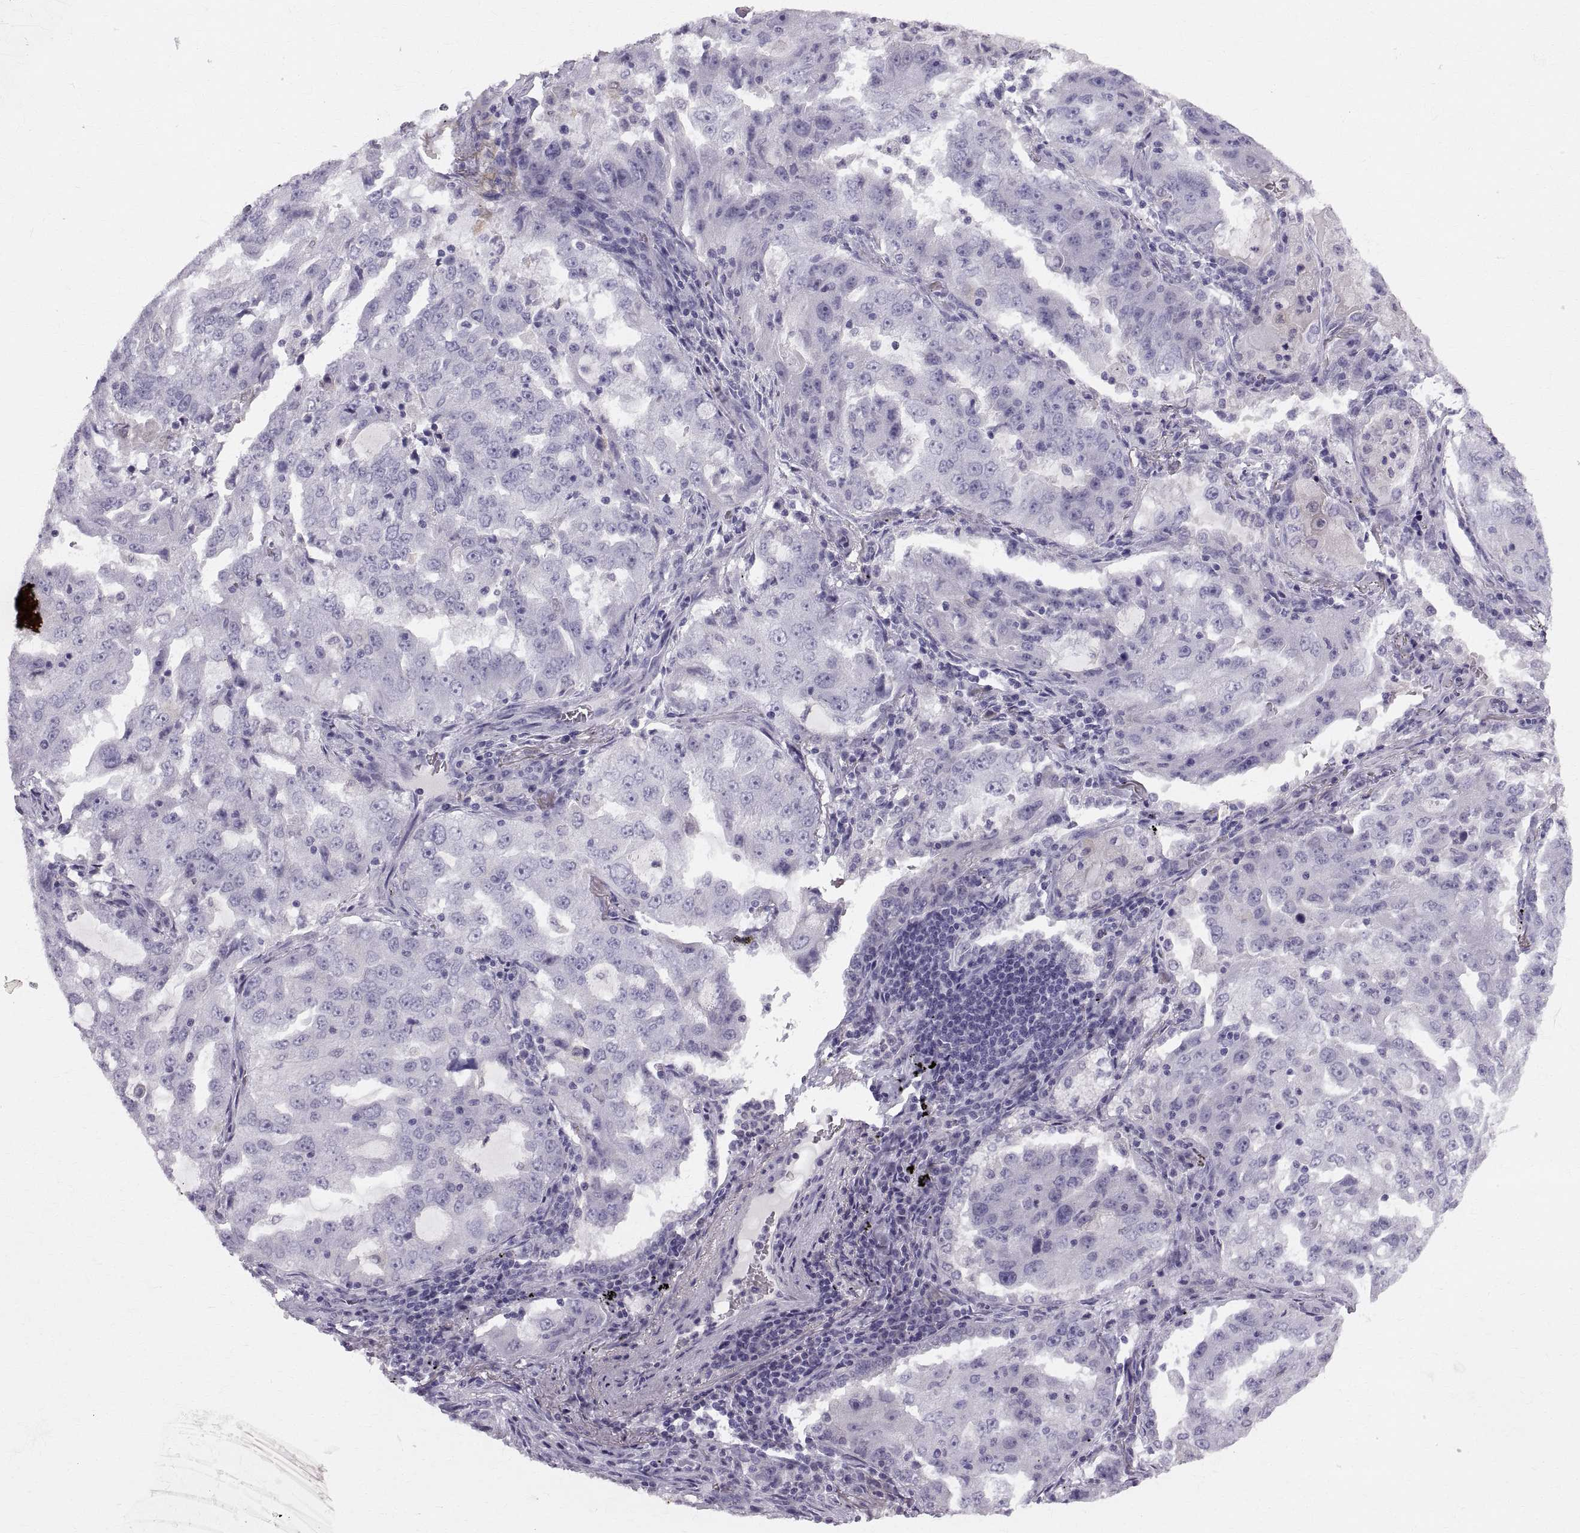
{"staining": {"intensity": "negative", "quantity": "none", "location": "none"}, "tissue": "lung cancer", "cell_type": "Tumor cells", "image_type": "cancer", "snomed": [{"axis": "morphology", "description": "Adenocarcinoma, NOS"}, {"axis": "topography", "description": "Lung"}], "caption": "There is no significant positivity in tumor cells of lung cancer. The staining was performed using DAB to visualize the protein expression in brown, while the nuclei were stained in blue with hematoxylin (Magnification: 20x).", "gene": "SLC22A6", "patient": {"sex": "female", "age": 61}}